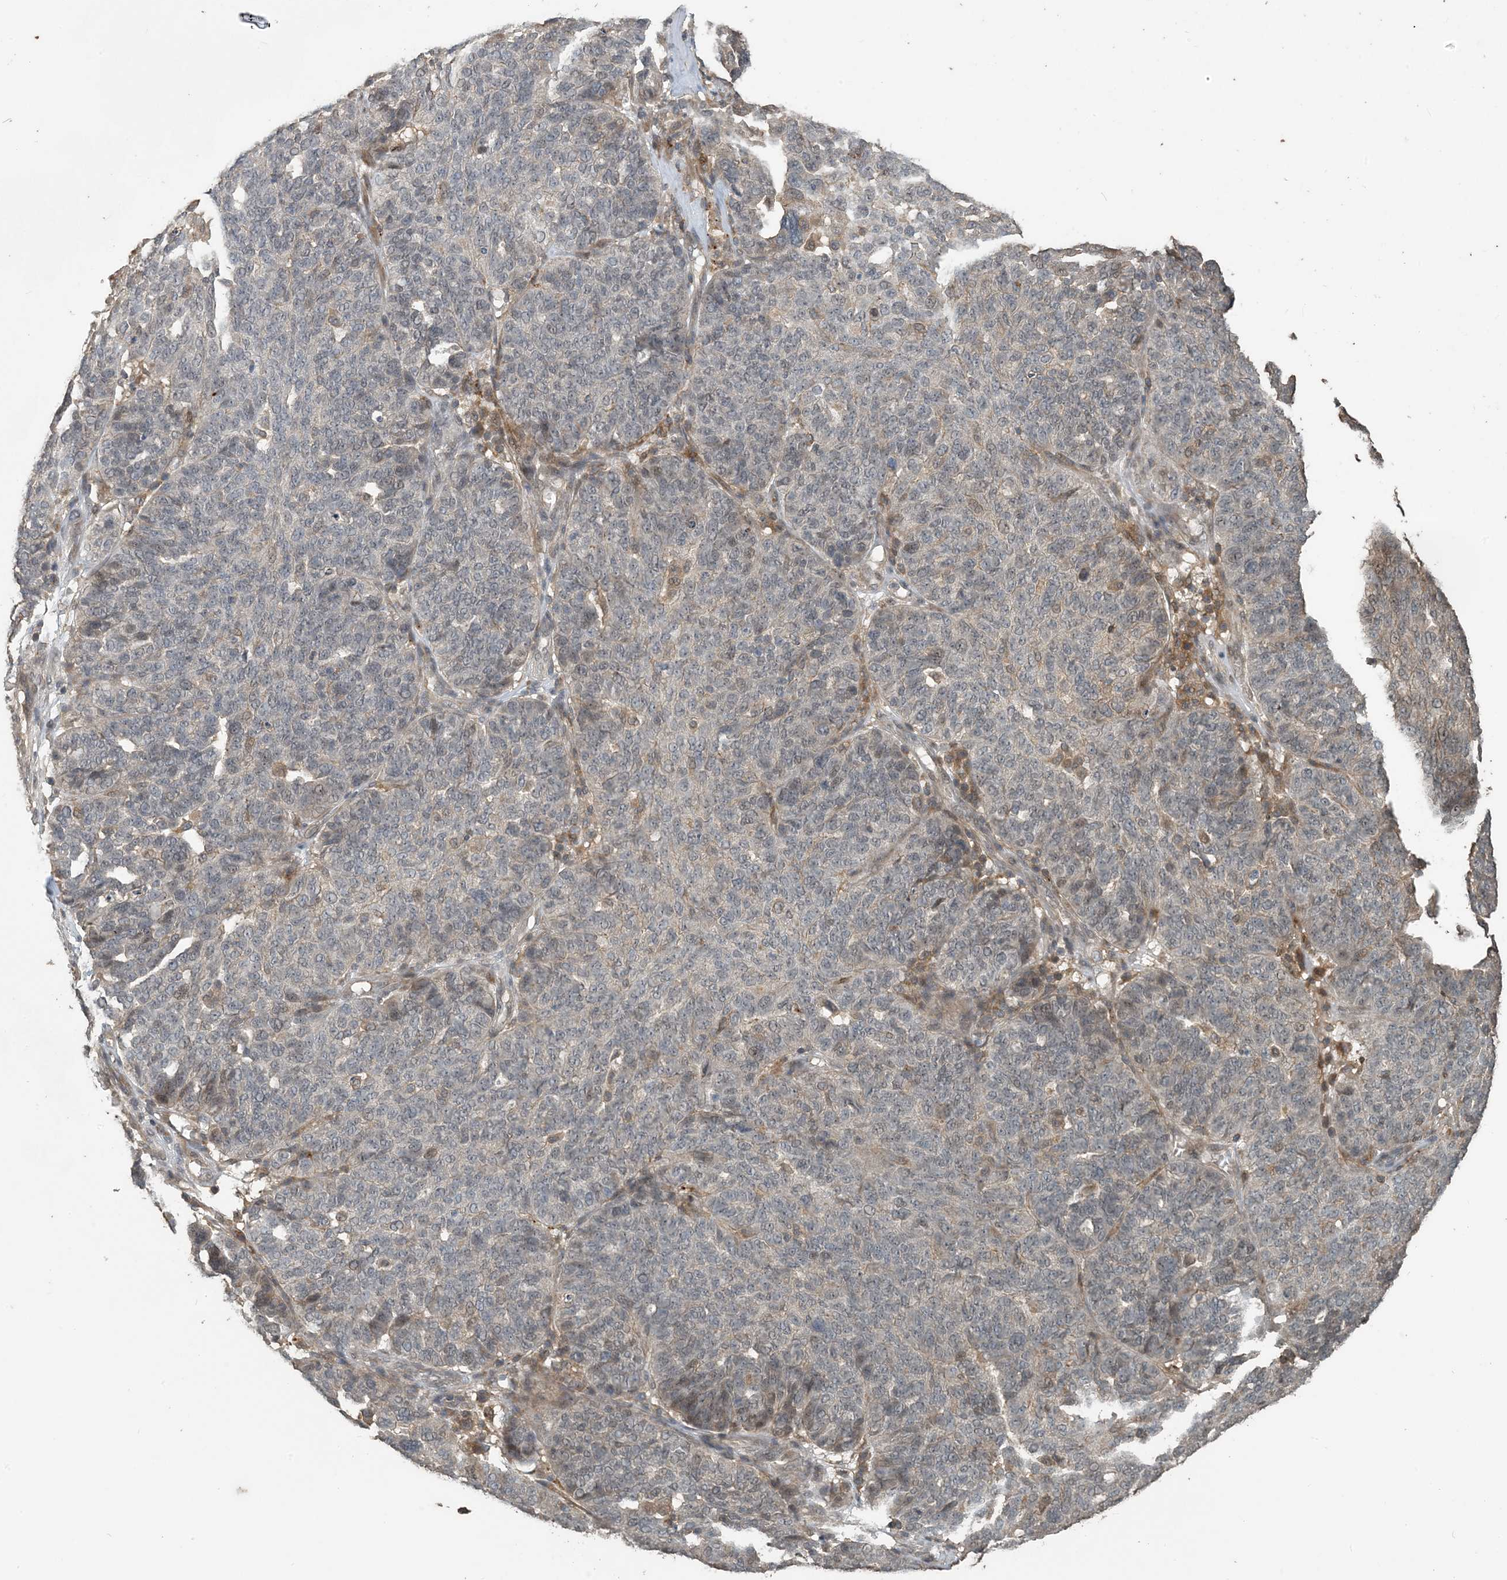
{"staining": {"intensity": "negative", "quantity": "none", "location": "none"}, "tissue": "ovarian cancer", "cell_type": "Tumor cells", "image_type": "cancer", "snomed": [{"axis": "morphology", "description": "Cystadenocarcinoma, serous, NOS"}, {"axis": "topography", "description": "Ovary"}], "caption": "An image of human ovarian cancer (serous cystadenocarcinoma) is negative for staining in tumor cells.", "gene": "ZC3H12A", "patient": {"sex": "female", "age": 59}}